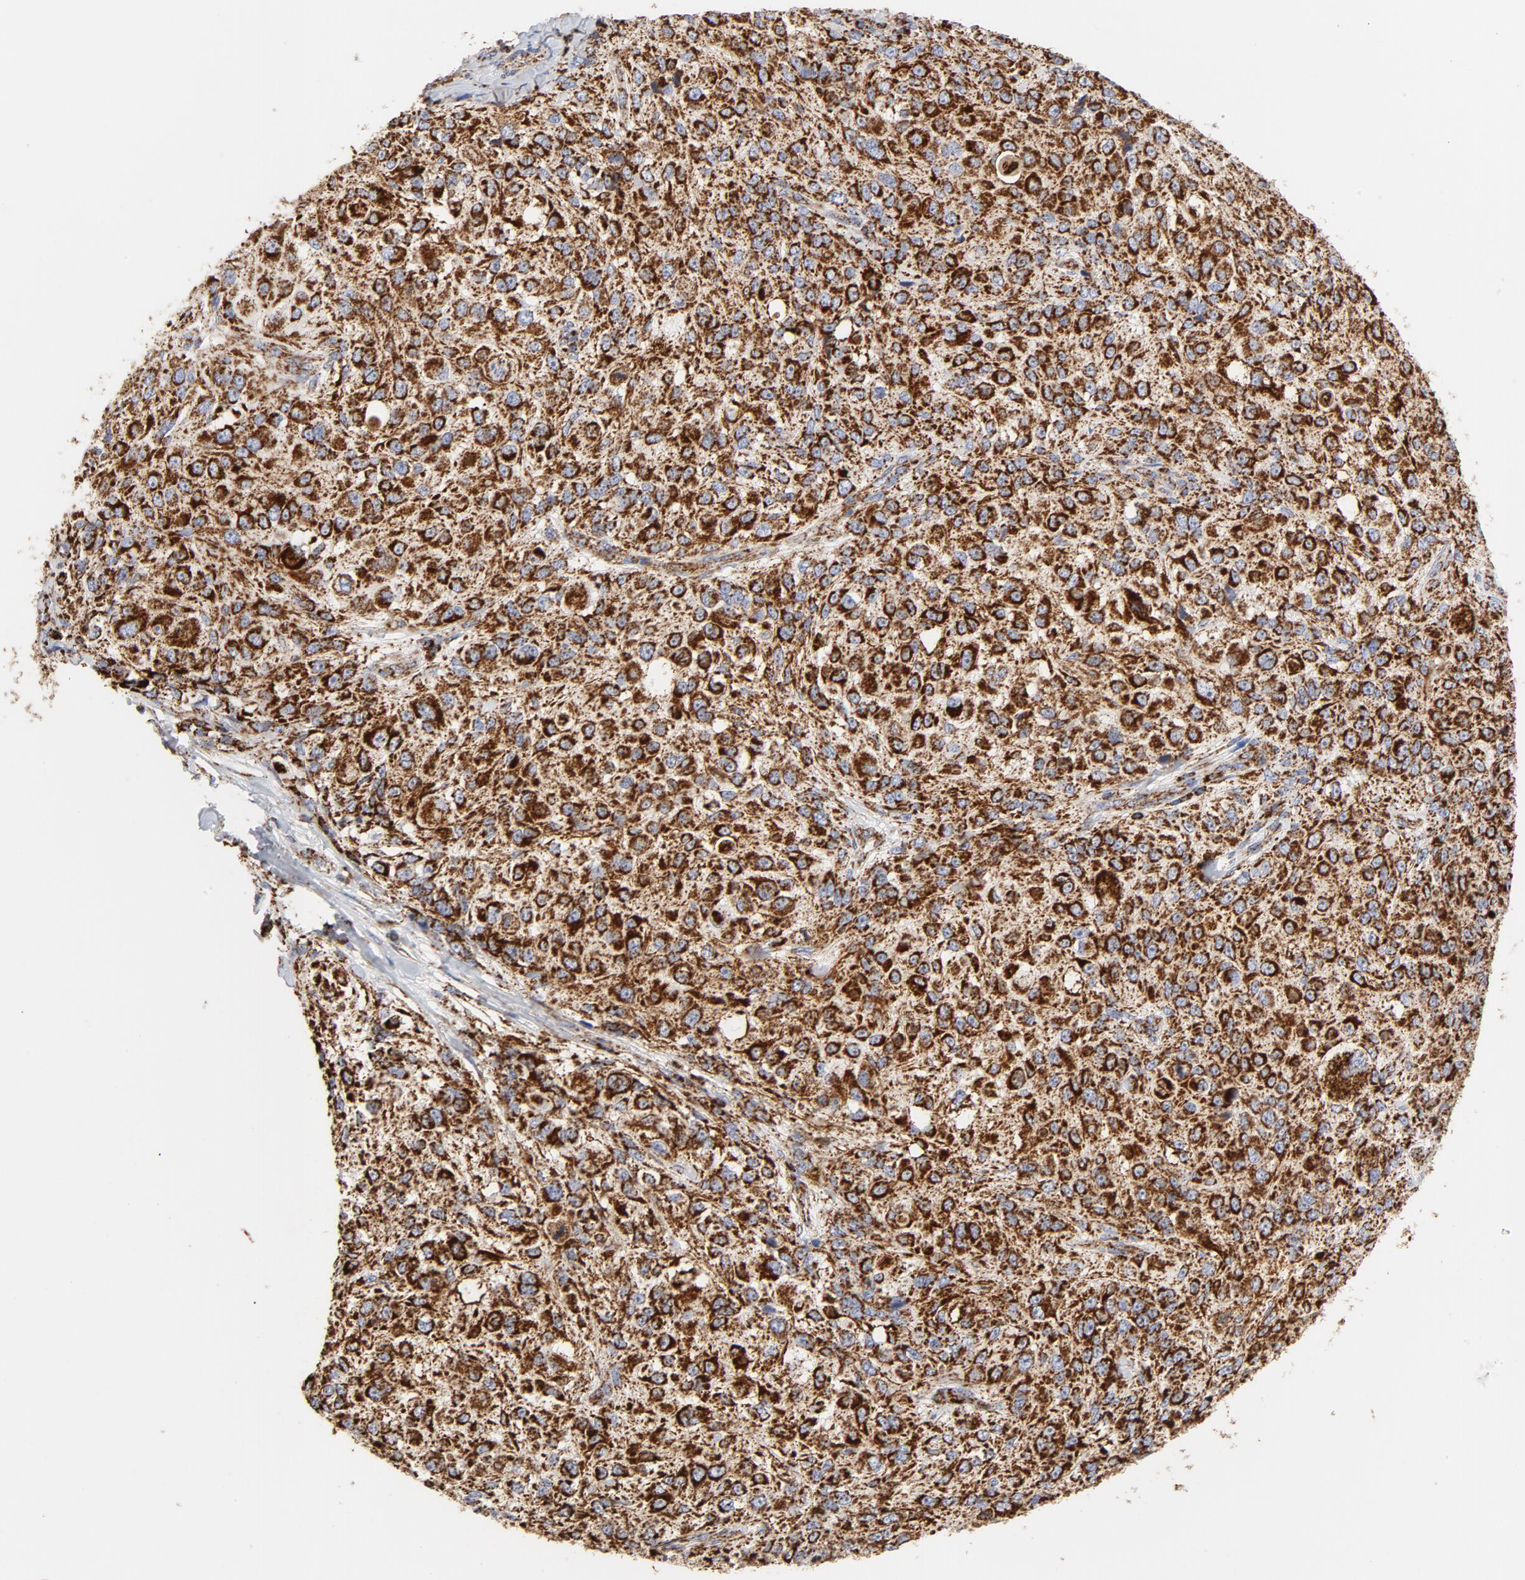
{"staining": {"intensity": "strong", "quantity": ">75%", "location": "cytoplasmic/membranous"}, "tissue": "melanoma", "cell_type": "Tumor cells", "image_type": "cancer", "snomed": [{"axis": "morphology", "description": "Necrosis, NOS"}, {"axis": "morphology", "description": "Malignant melanoma, NOS"}, {"axis": "topography", "description": "Skin"}], "caption": "Protein expression analysis of malignant melanoma reveals strong cytoplasmic/membranous positivity in approximately >75% of tumor cells.", "gene": "CYCS", "patient": {"sex": "female", "age": 87}}